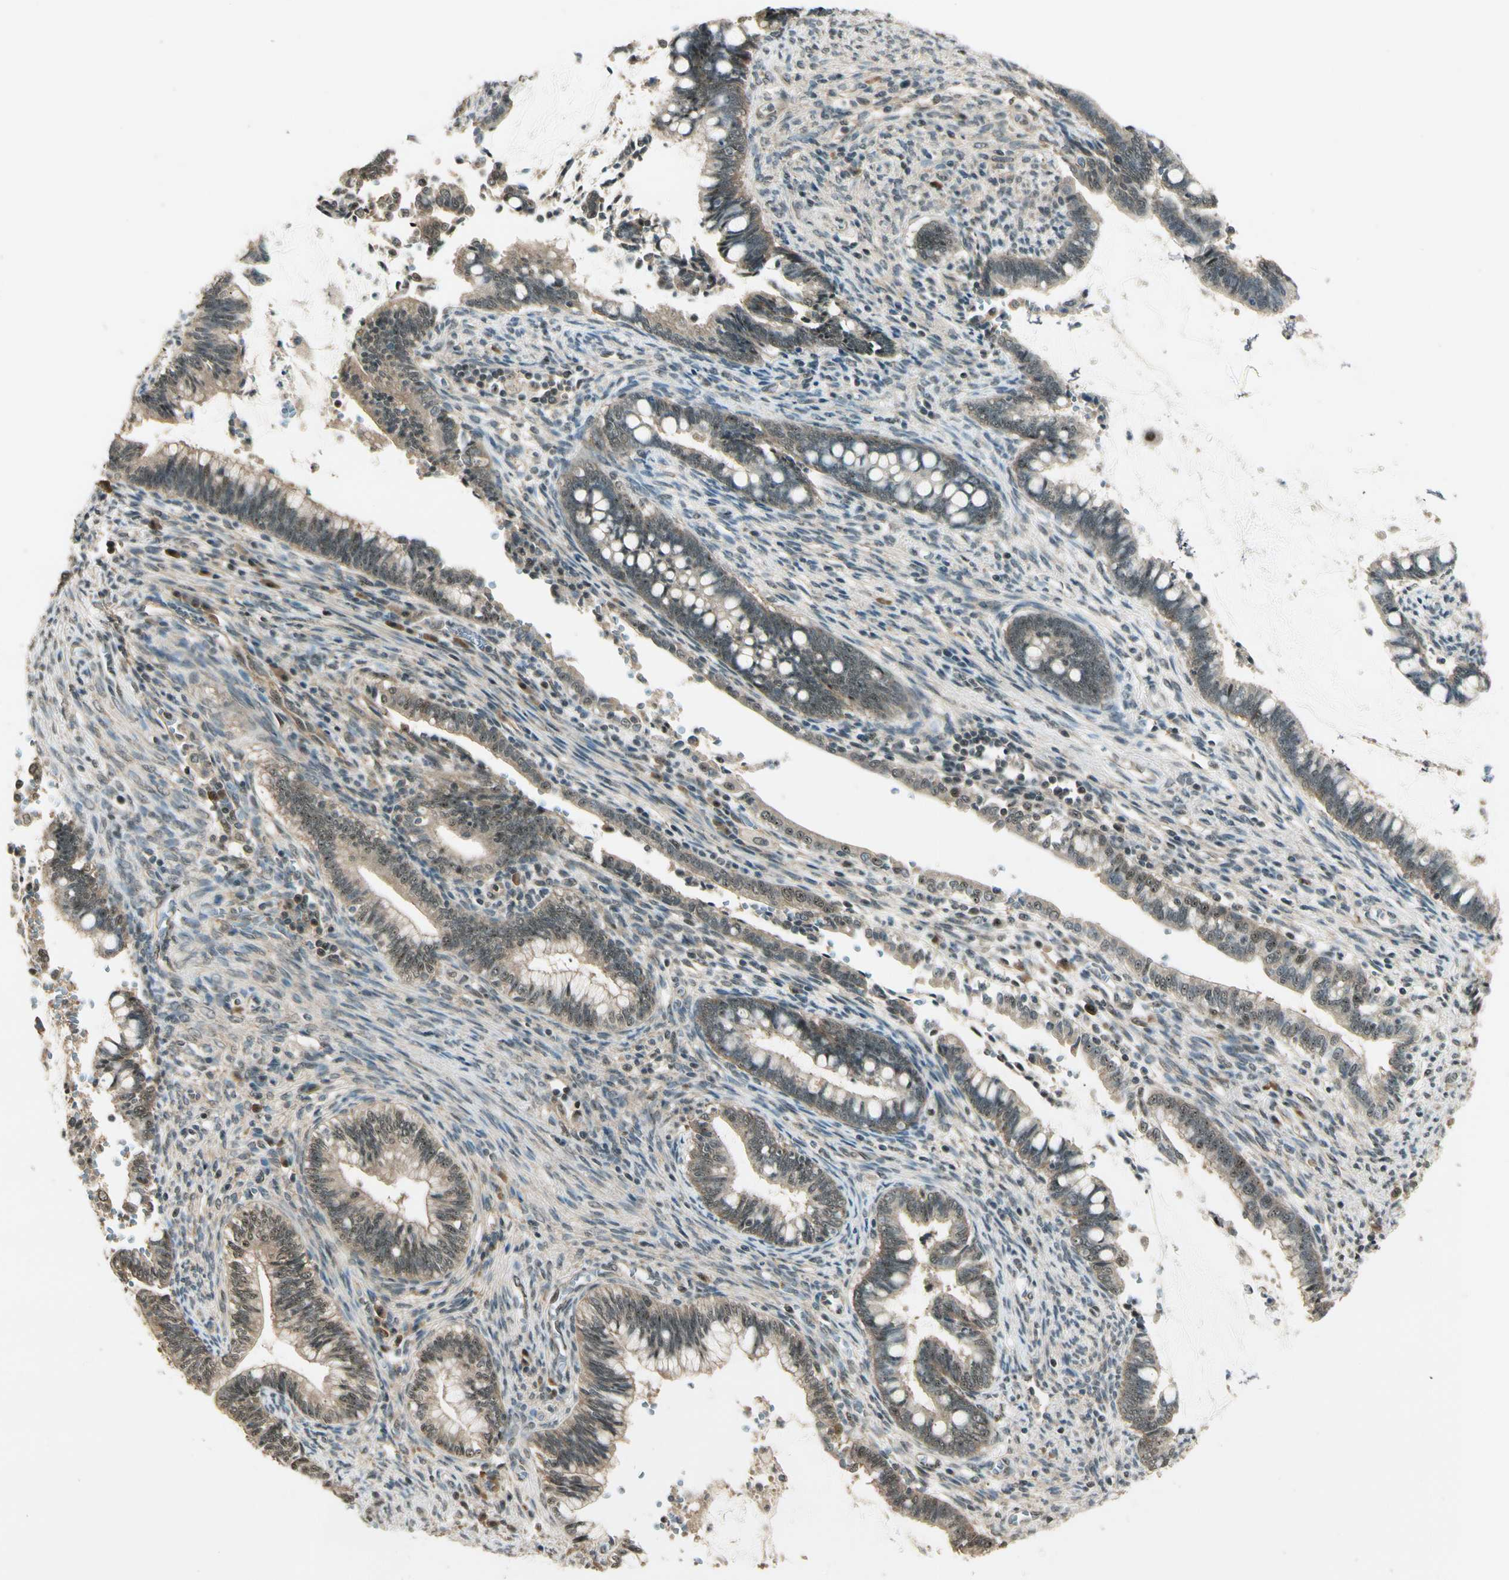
{"staining": {"intensity": "weak", "quantity": ">75%", "location": "cytoplasmic/membranous"}, "tissue": "cervical cancer", "cell_type": "Tumor cells", "image_type": "cancer", "snomed": [{"axis": "morphology", "description": "Adenocarcinoma, NOS"}, {"axis": "topography", "description": "Cervix"}], "caption": "There is low levels of weak cytoplasmic/membranous positivity in tumor cells of cervical cancer (adenocarcinoma), as demonstrated by immunohistochemical staining (brown color).", "gene": "MCPH1", "patient": {"sex": "female", "age": 44}}